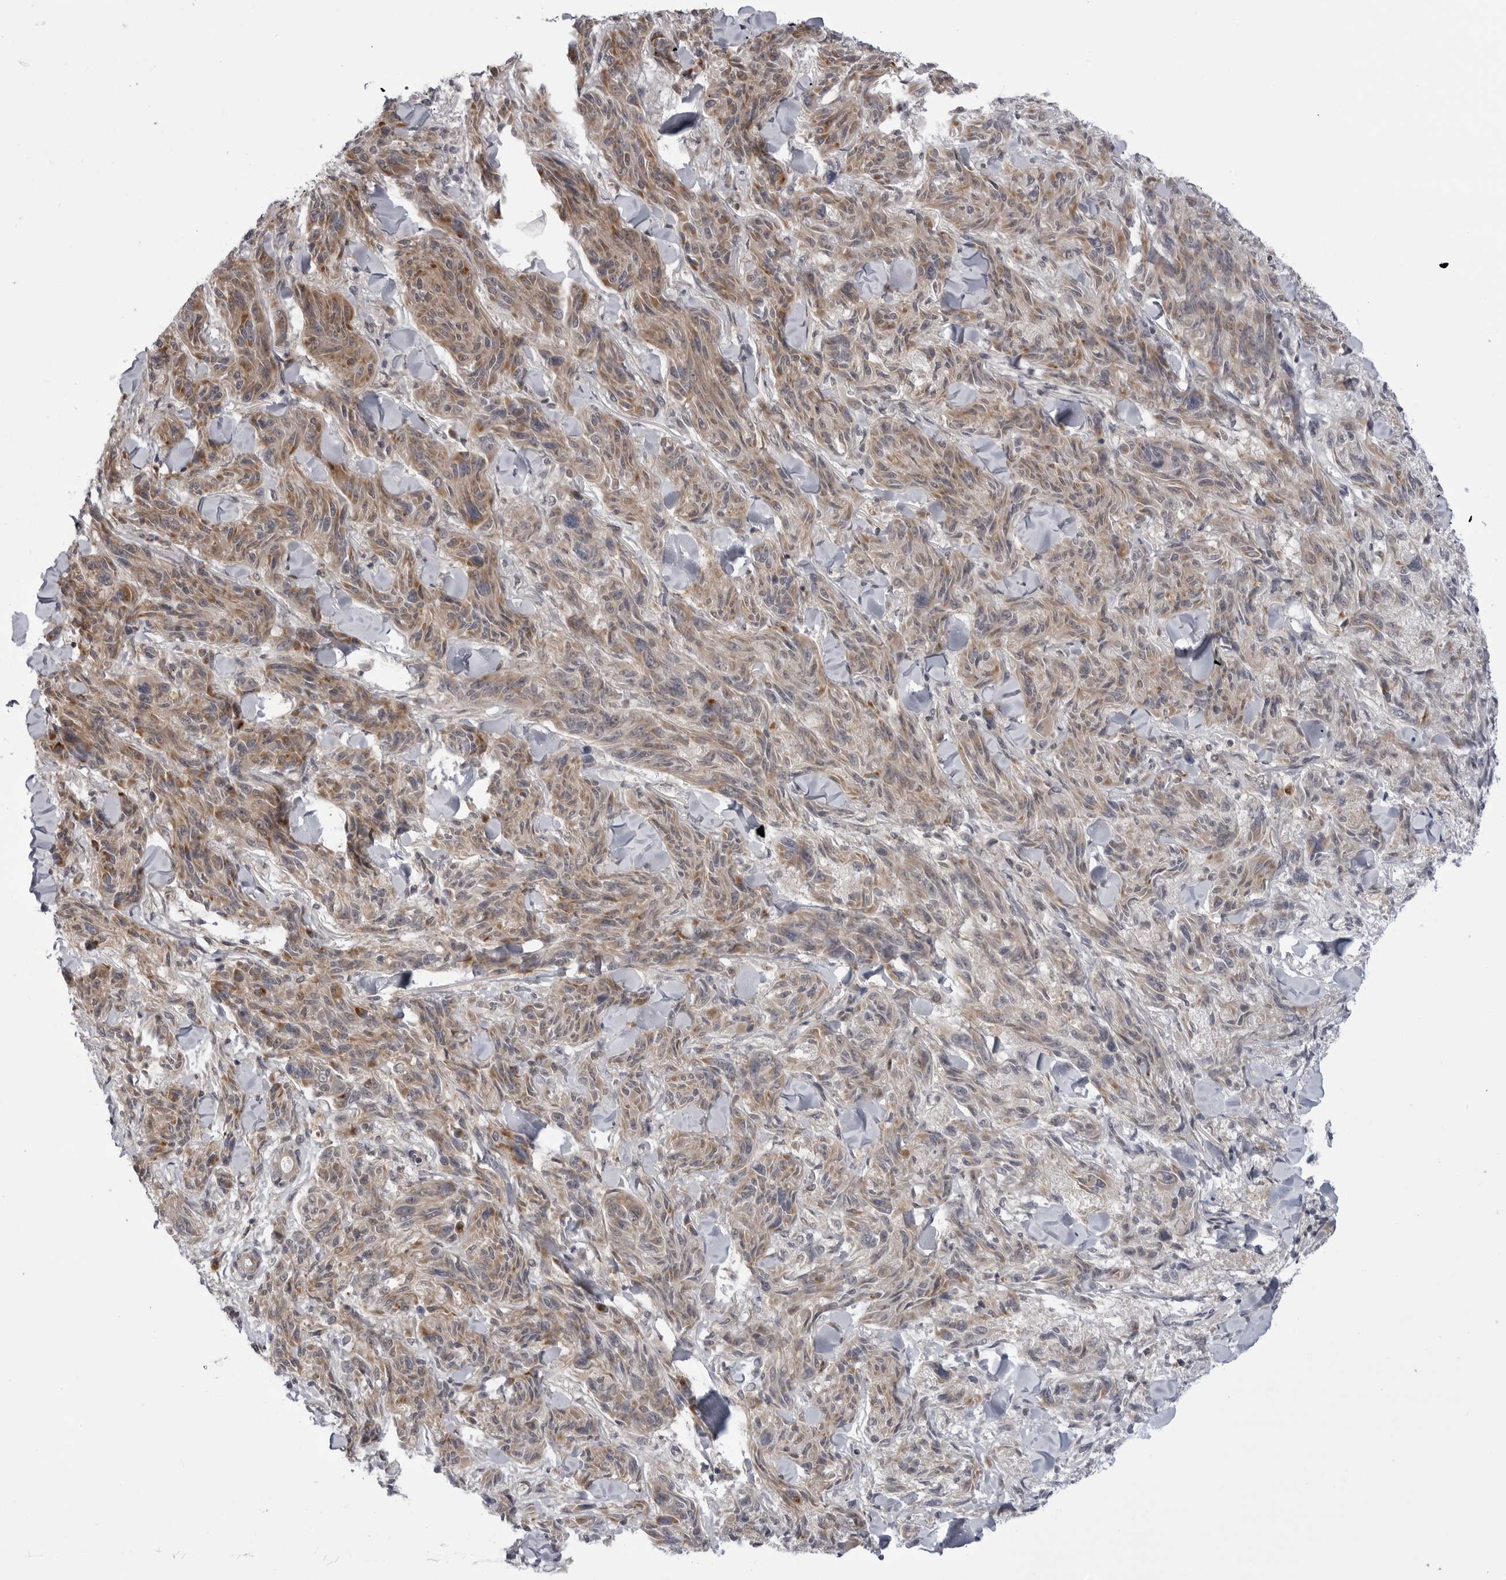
{"staining": {"intensity": "weak", "quantity": ">75%", "location": "cytoplasmic/membranous"}, "tissue": "melanoma", "cell_type": "Tumor cells", "image_type": "cancer", "snomed": [{"axis": "morphology", "description": "Malignant melanoma, NOS"}, {"axis": "topography", "description": "Skin"}], "caption": "High-magnification brightfield microscopy of melanoma stained with DAB (3,3'-diaminobenzidine) (brown) and counterstained with hematoxylin (blue). tumor cells exhibit weak cytoplasmic/membranous expression is identified in approximately>75% of cells.", "gene": "CCDC18", "patient": {"sex": "male", "age": 53}}